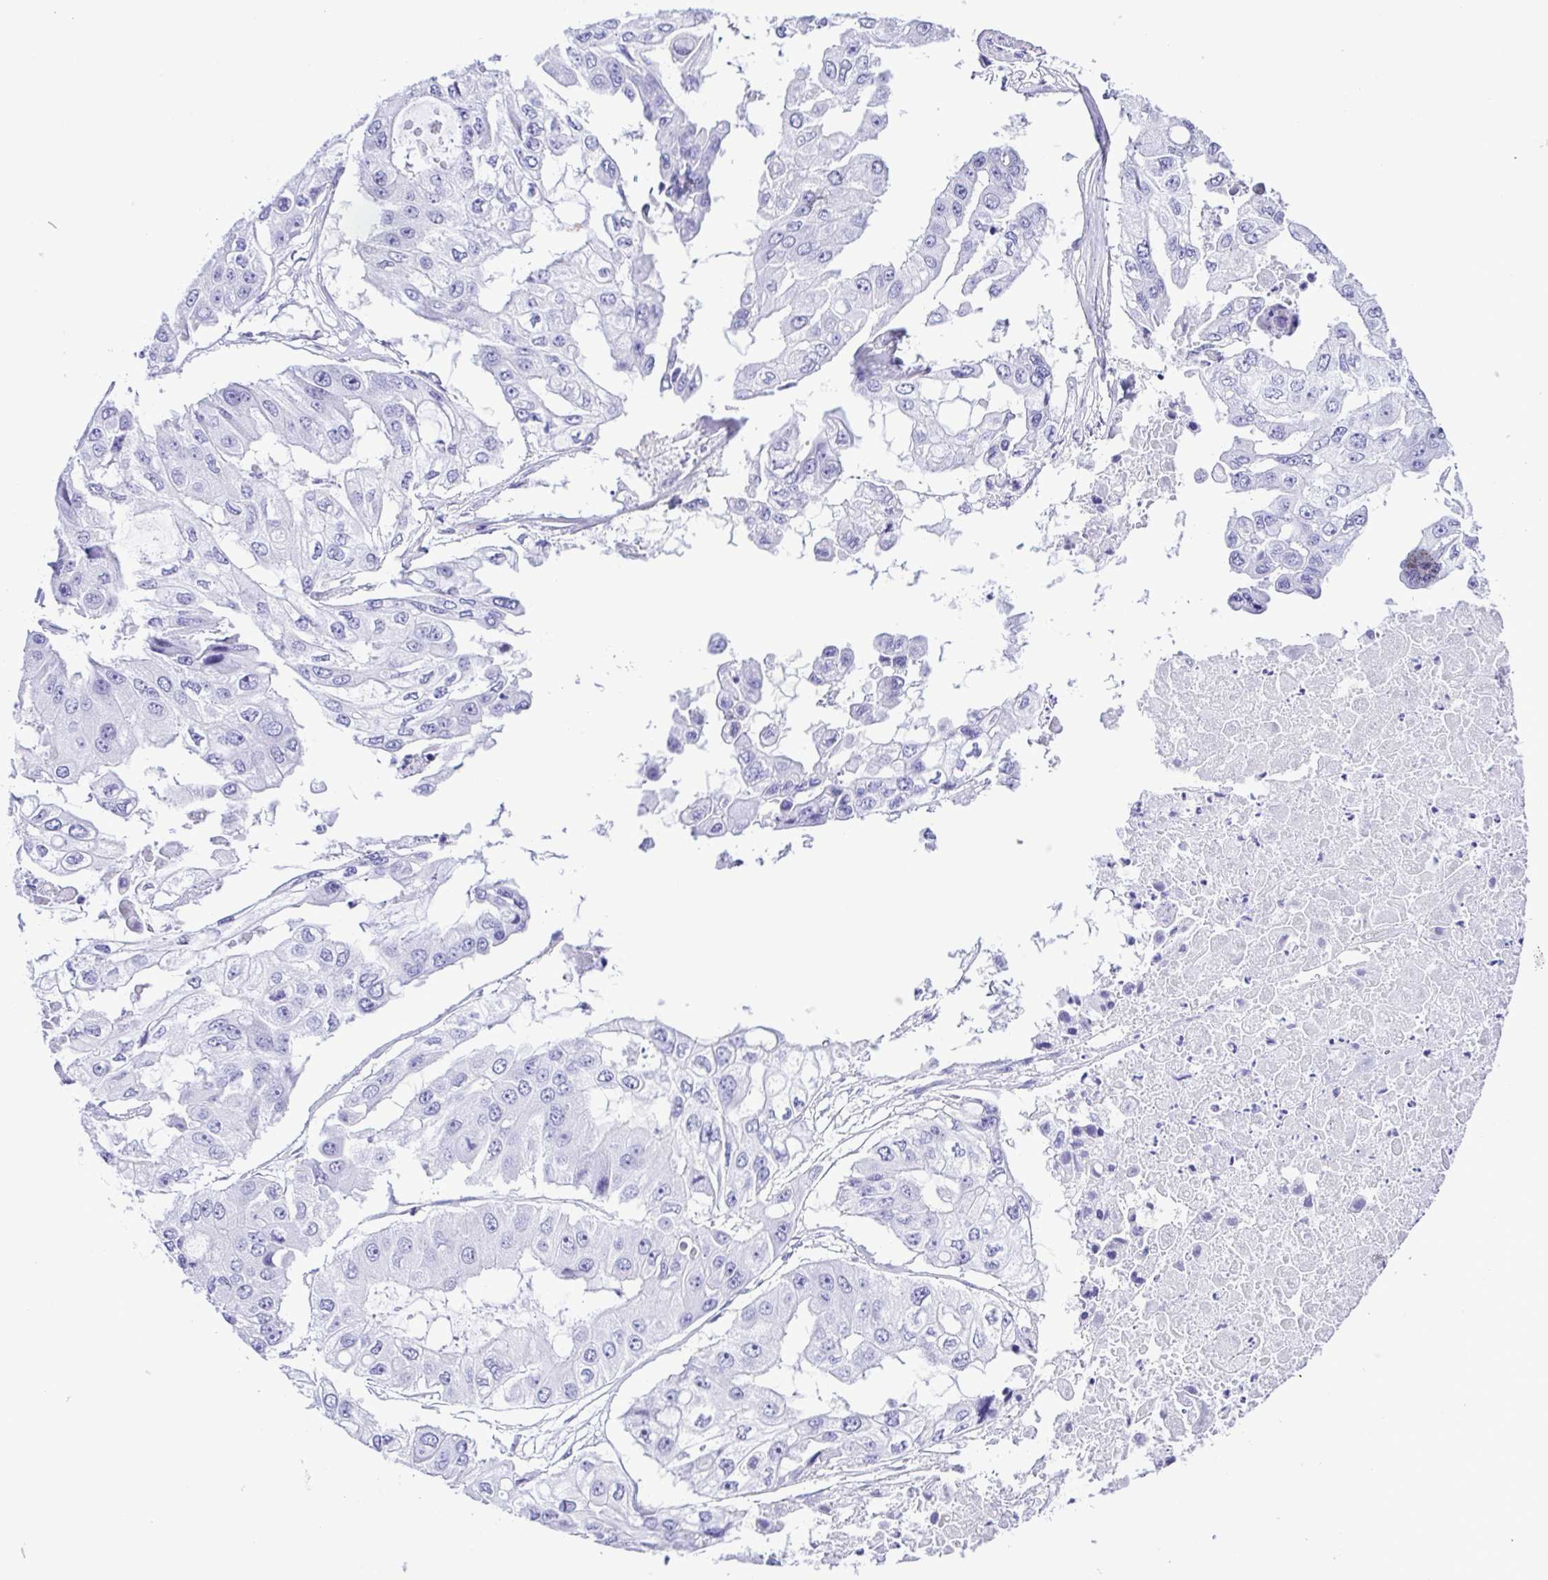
{"staining": {"intensity": "negative", "quantity": "none", "location": "none"}, "tissue": "ovarian cancer", "cell_type": "Tumor cells", "image_type": "cancer", "snomed": [{"axis": "morphology", "description": "Cystadenocarcinoma, serous, NOS"}, {"axis": "topography", "description": "Ovary"}], "caption": "Immunohistochemistry (IHC) photomicrograph of human ovarian cancer (serous cystadenocarcinoma) stained for a protein (brown), which shows no staining in tumor cells.", "gene": "SYT1", "patient": {"sex": "female", "age": 56}}